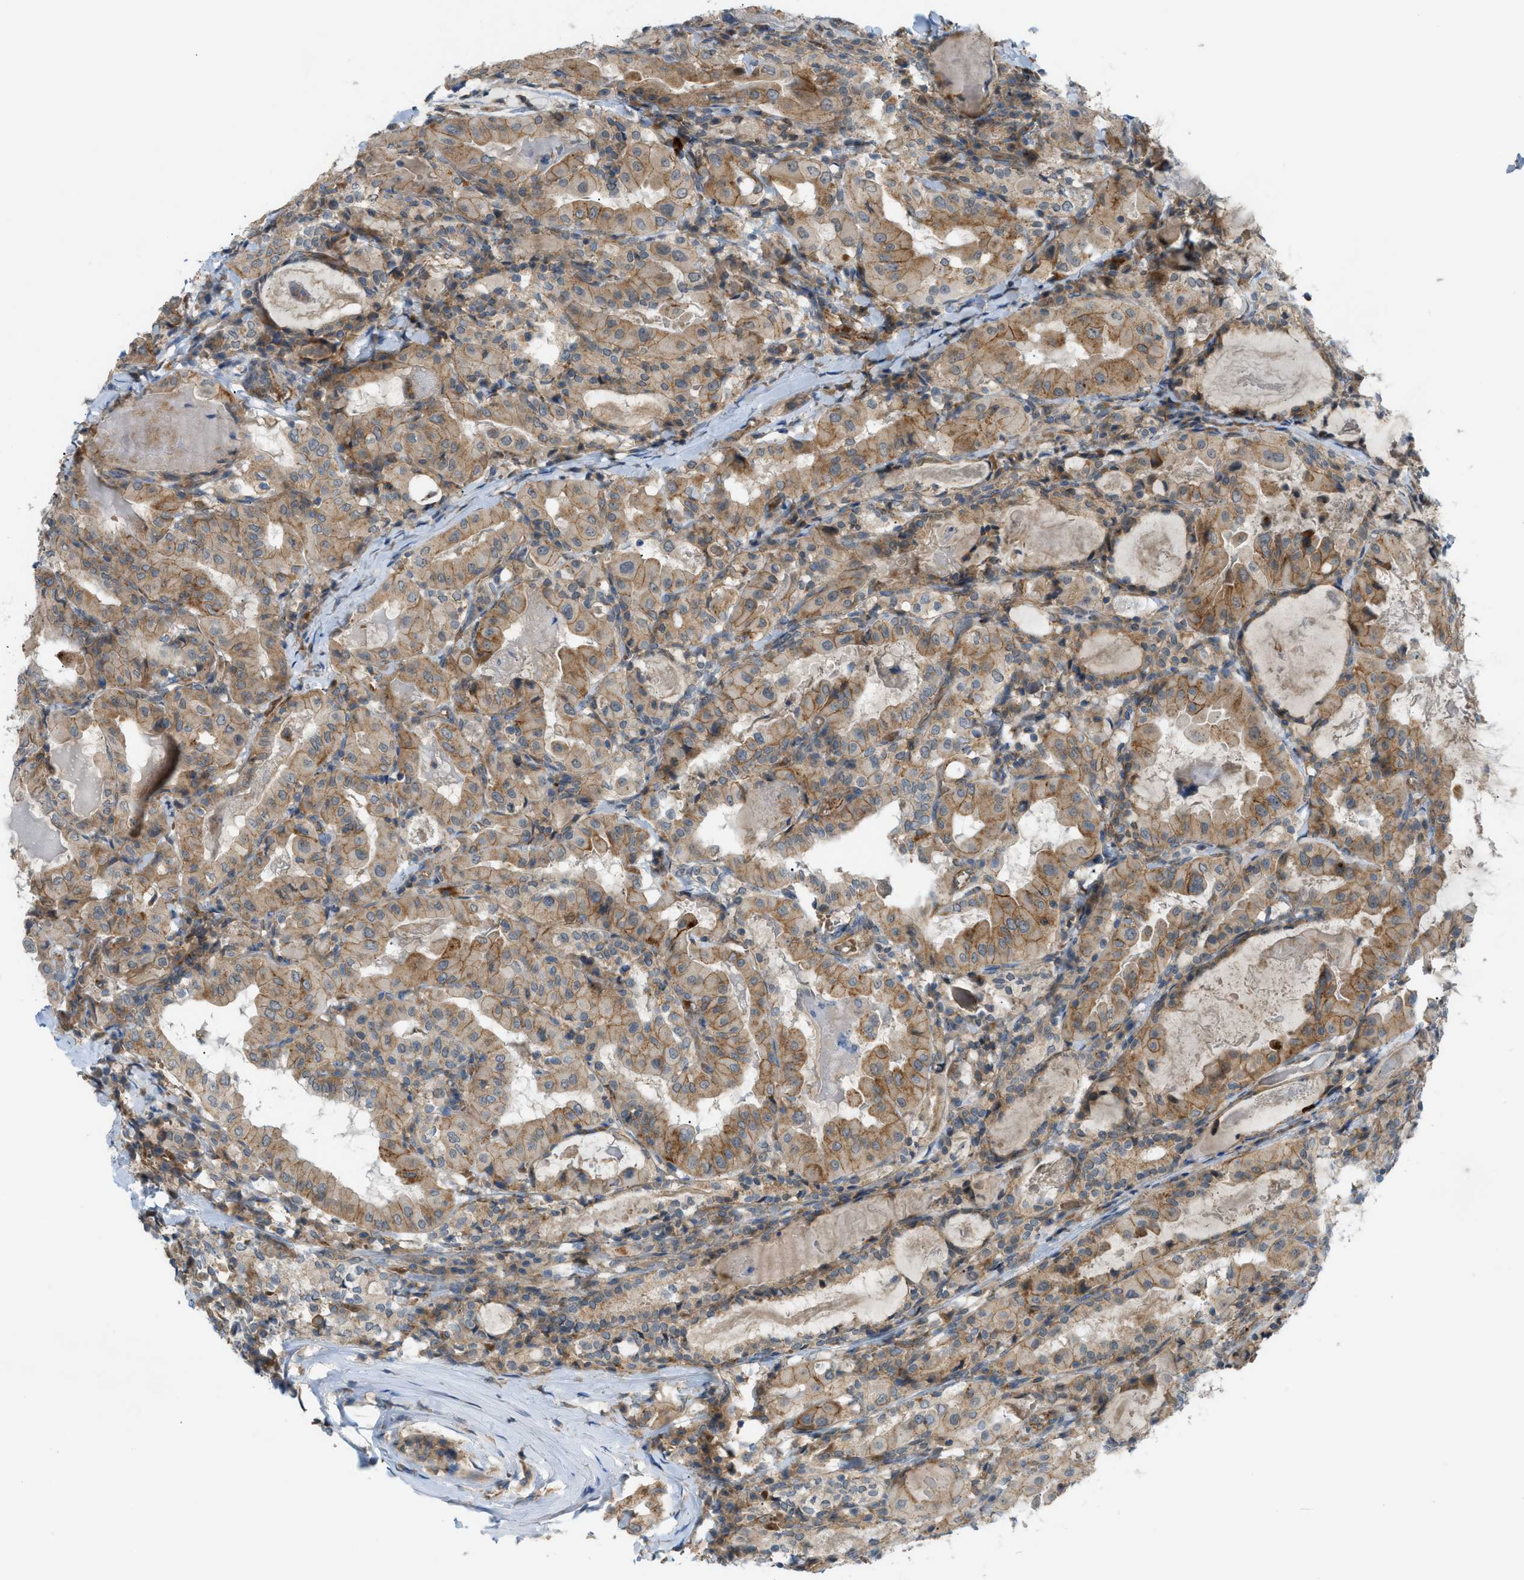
{"staining": {"intensity": "moderate", "quantity": ">75%", "location": "cytoplasmic/membranous"}, "tissue": "thyroid cancer", "cell_type": "Tumor cells", "image_type": "cancer", "snomed": [{"axis": "morphology", "description": "Papillary adenocarcinoma, NOS"}, {"axis": "topography", "description": "Thyroid gland"}], "caption": "Protein expression analysis of human papillary adenocarcinoma (thyroid) reveals moderate cytoplasmic/membranous positivity in about >75% of tumor cells.", "gene": "GRK6", "patient": {"sex": "female", "age": 42}}